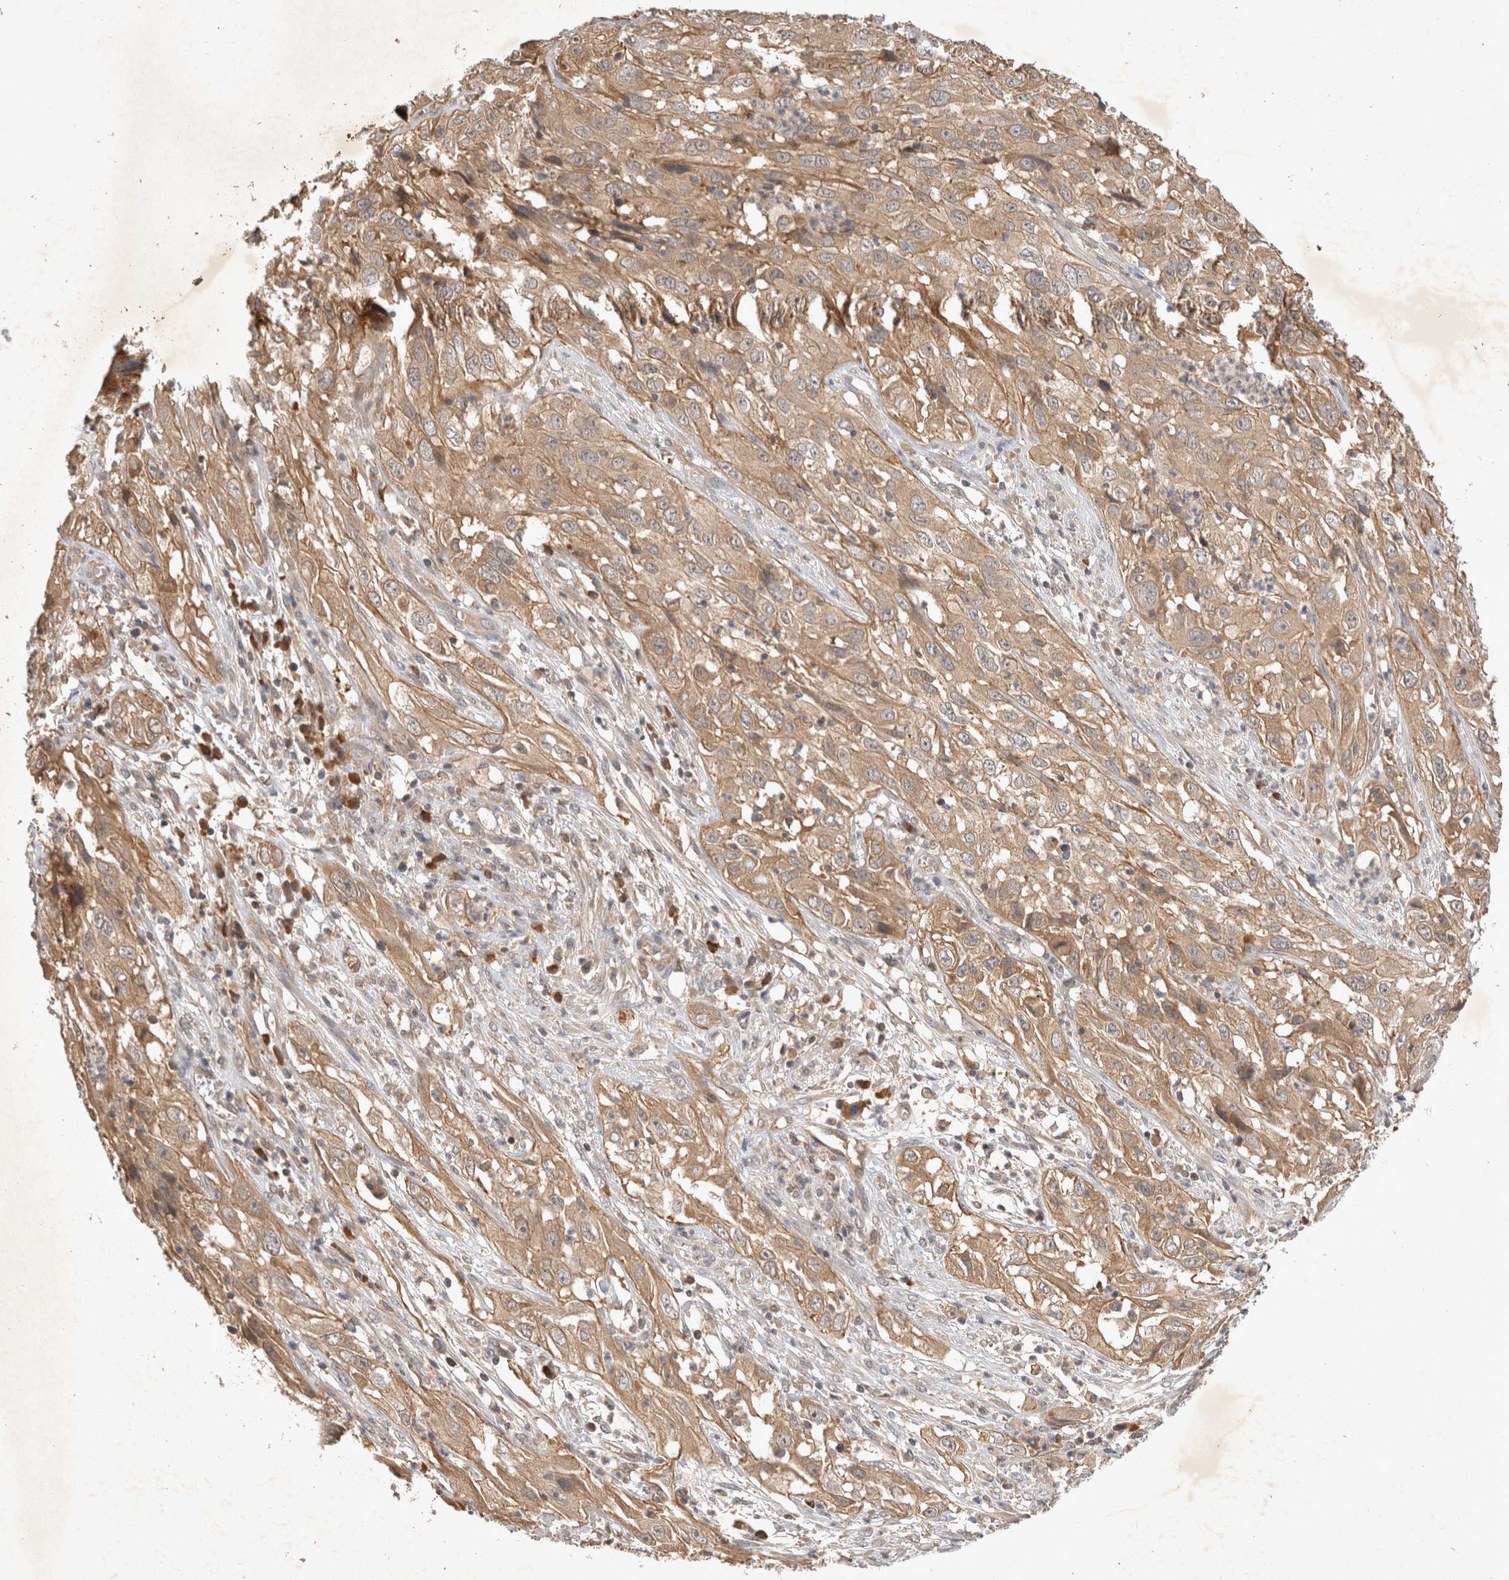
{"staining": {"intensity": "moderate", "quantity": ">75%", "location": "cytoplasmic/membranous"}, "tissue": "cervical cancer", "cell_type": "Tumor cells", "image_type": "cancer", "snomed": [{"axis": "morphology", "description": "Squamous cell carcinoma, NOS"}, {"axis": "topography", "description": "Cervix"}], "caption": "A brown stain highlights moderate cytoplasmic/membranous staining of a protein in human cervical cancer tumor cells.", "gene": "YES1", "patient": {"sex": "female", "age": 32}}